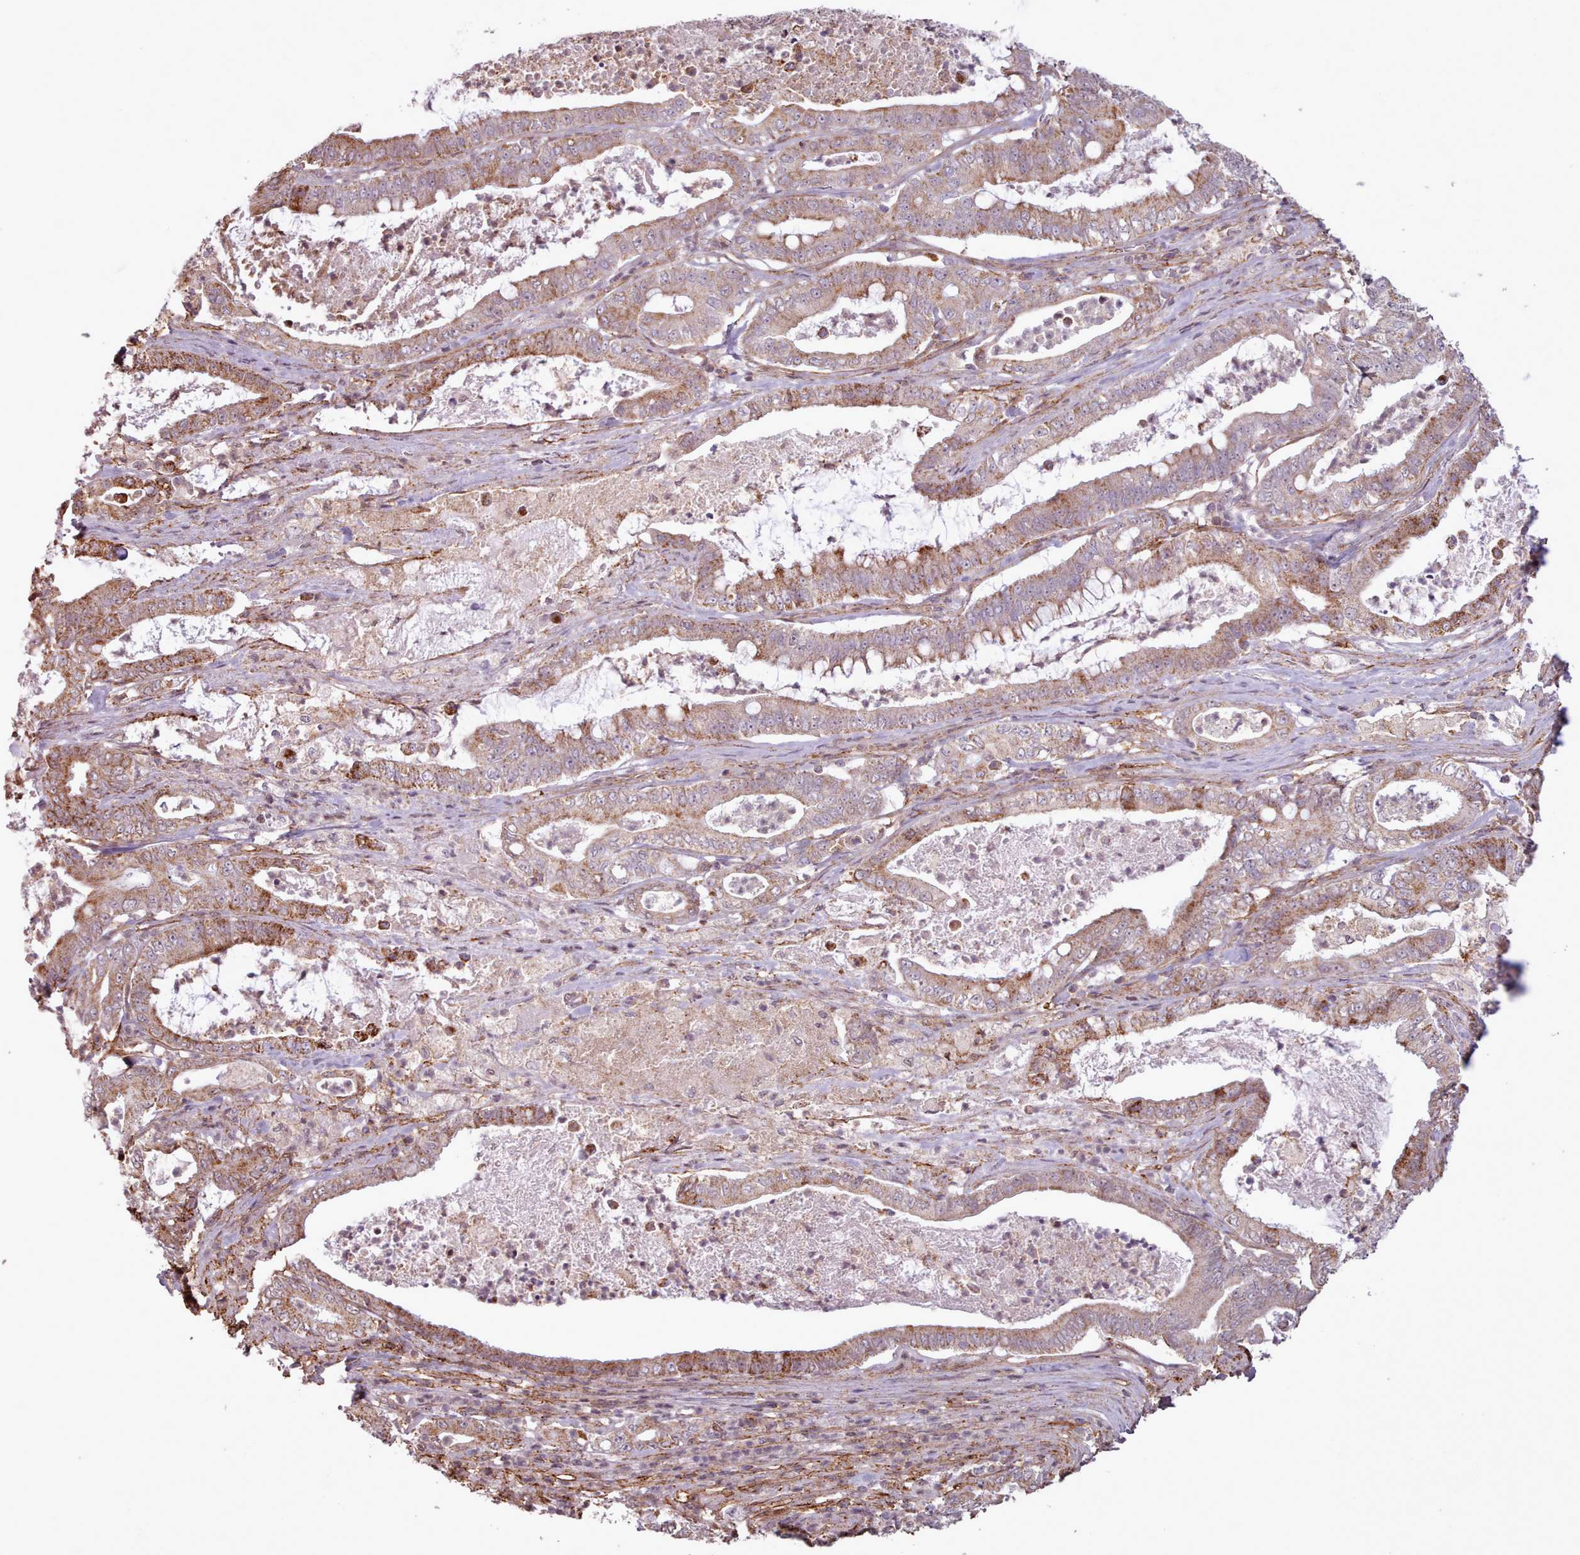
{"staining": {"intensity": "moderate", "quantity": ">75%", "location": "cytoplasmic/membranous"}, "tissue": "pancreatic cancer", "cell_type": "Tumor cells", "image_type": "cancer", "snomed": [{"axis": "morphology", "description": "Adenocarcinoma, NOS"}, {"axis": "topography", "description": "Pancreas"}], "caption": "Tumor cells reveal moderate cytoplasmic/membranous expression in about >75% of cells in pancreatic adenocarcinoma. (DAB = brown stain, brightfield microscopy at high magnification).", "gene": "ZMYM4", "patient": {"sex": "male", "age": 71}}